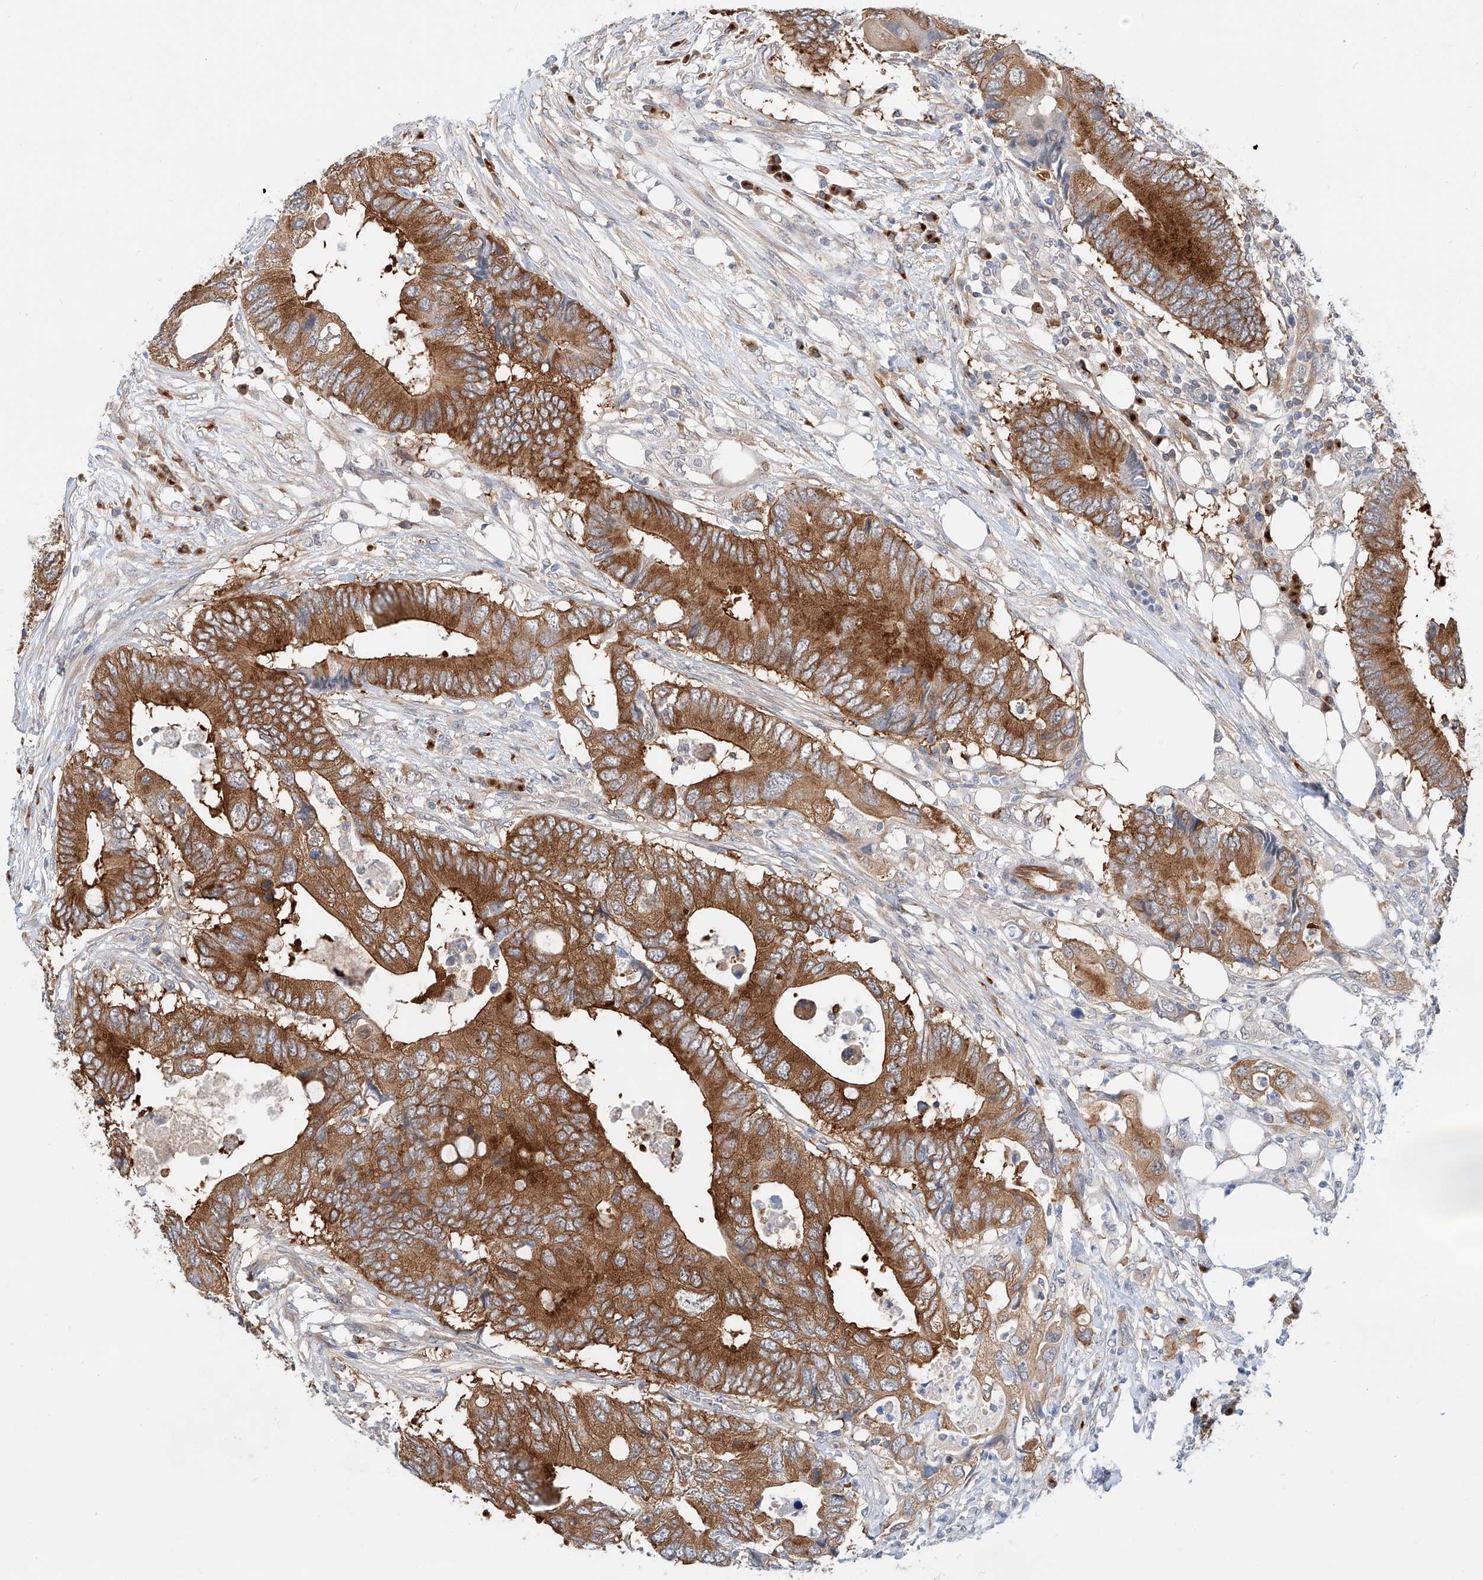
{"staining": {"intensity": "moderate", "quantity": ">75%", "location": "cytoplasmic/membranous"}, "tissue": "colorectal cancer", "cell_type": "Tumor cells", "image_type": "cancer", "snomed": [{"axis": "morphology", "description": "Adenocarcinoma, NOS"}, {"axis": "topography", "description": "Colon"}], "caption": "Immunohistochemistry (IHC) (DAB (3,3'-diaminobenzidine)) staining of human colorectal cancer displays moderate cytoplasmic/membranous protein positivity in about >75% of tumor cells.", "gene": "CARMIL1", "patient": {"sex": "male", "age": 71}}